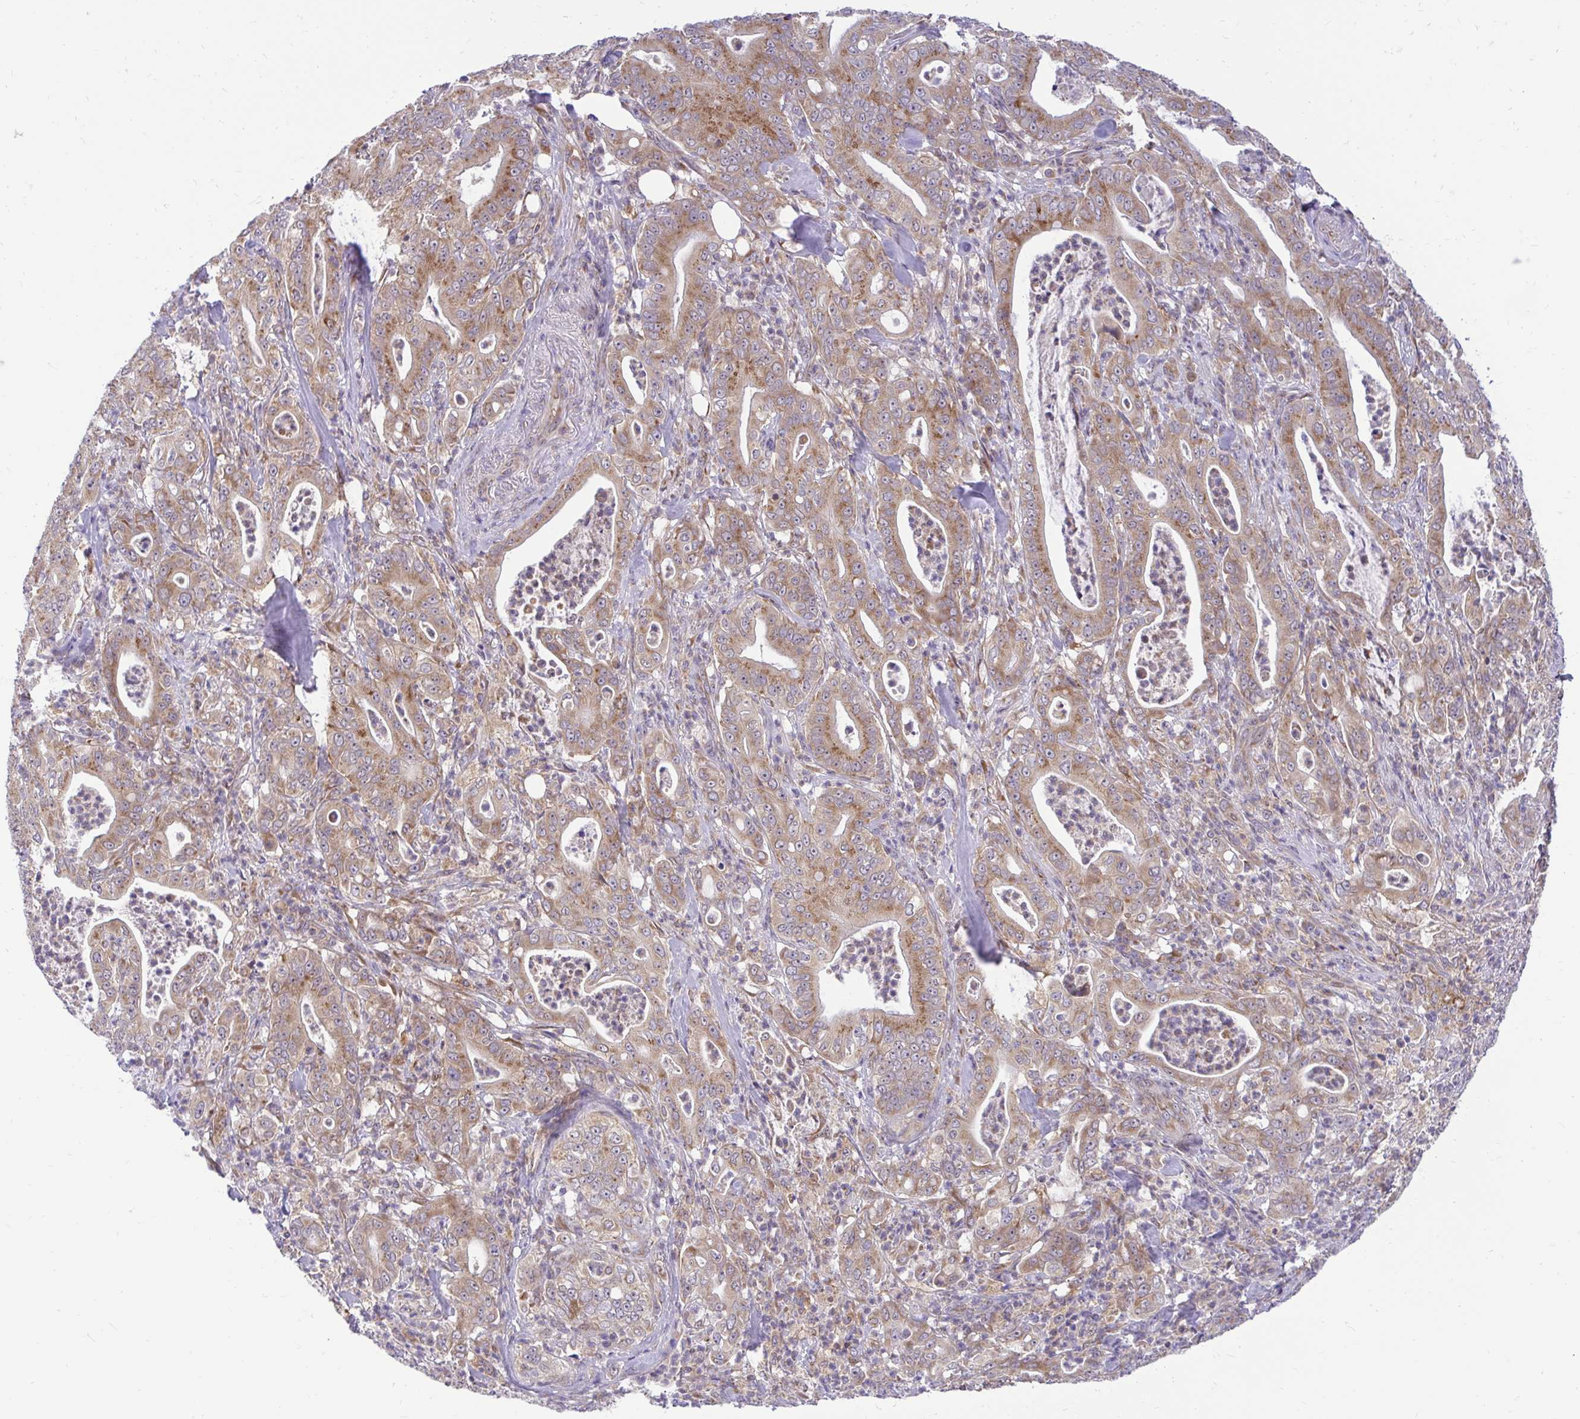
{"staining": {"intensity": "moderate", "quantity": ">75%", "location": "cytoplasmic/membranous"}, "tissue": "pancreatic cancer", "cell_type": "Tumor cells", "image_type": "cancer", "snomed": [{"axis": "morphology", "description": "Adenocarcinoma, NOS"}, {"axis": "topography", "description": "Pancreas"}], "caption": "The image reveals a brown stain indicating the presence of a protein in the cytoplasmic/membranous of tumor cells in adenocarcinoma (pancreatic).", "gene": "VTI1B", "patient": {"sex": "male", "age": 71}}